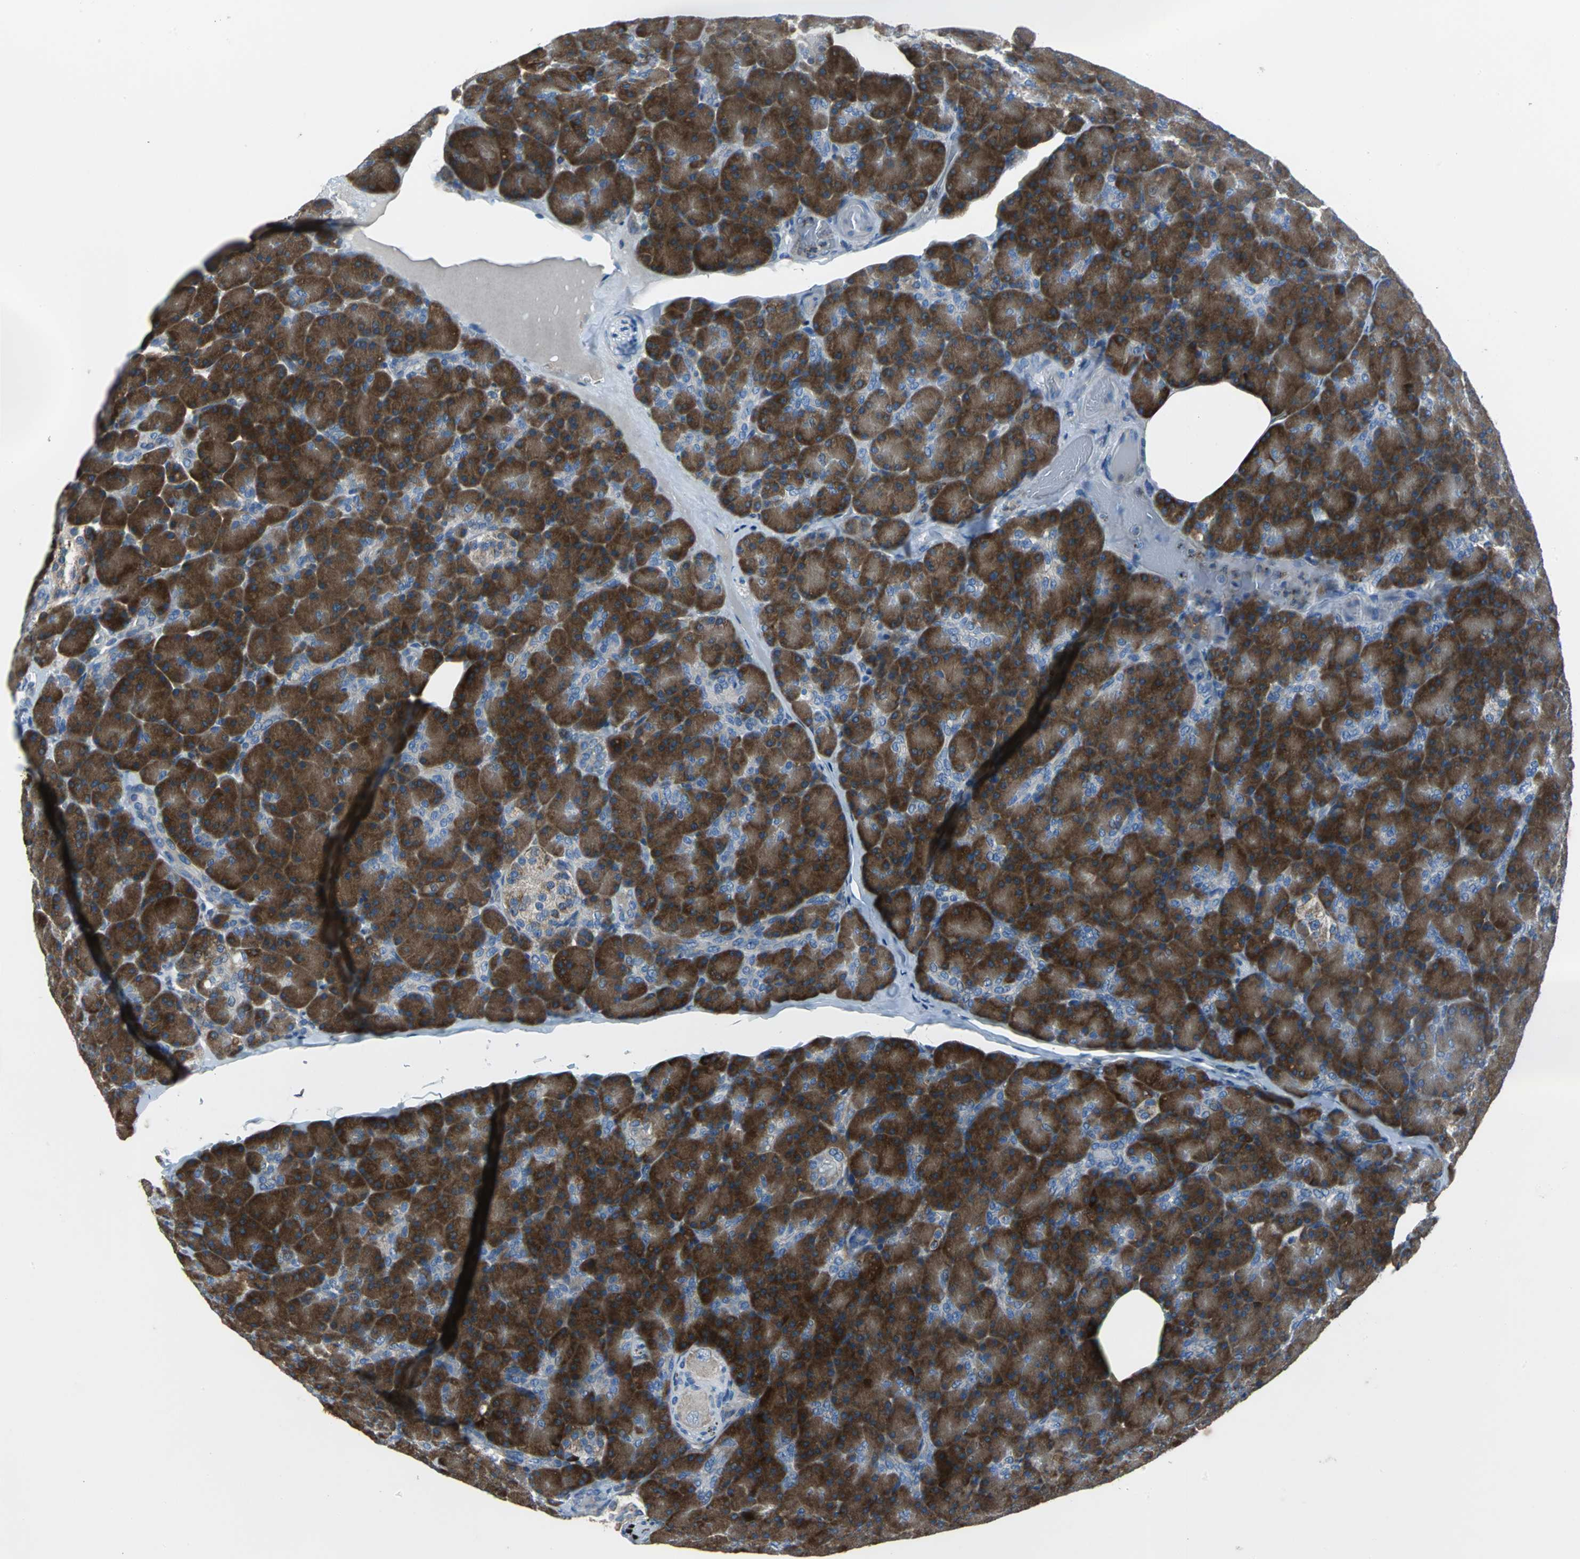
{"staining": {"intensity": "strong", "quantity": ">75%", "location": "cytoplasmic/membranous"}, "tissue": "pancreas", "cell_type": "Exocrine glandular cells", "image_type": "normal", "snomed": [{"axis": "morphology", "description": "Normal tissue, NOS"}, {"axis": "topography", "description": "Pancreas"}], "caption": "Immunohistochemical staining of benign pancreas reveals >75% levels of strong cytoplasmic/membranous protein expression in about >75% of exocrine glandular cells.", "gene": "EIF5A", "patient": {"sex": "female", "age": 43}}